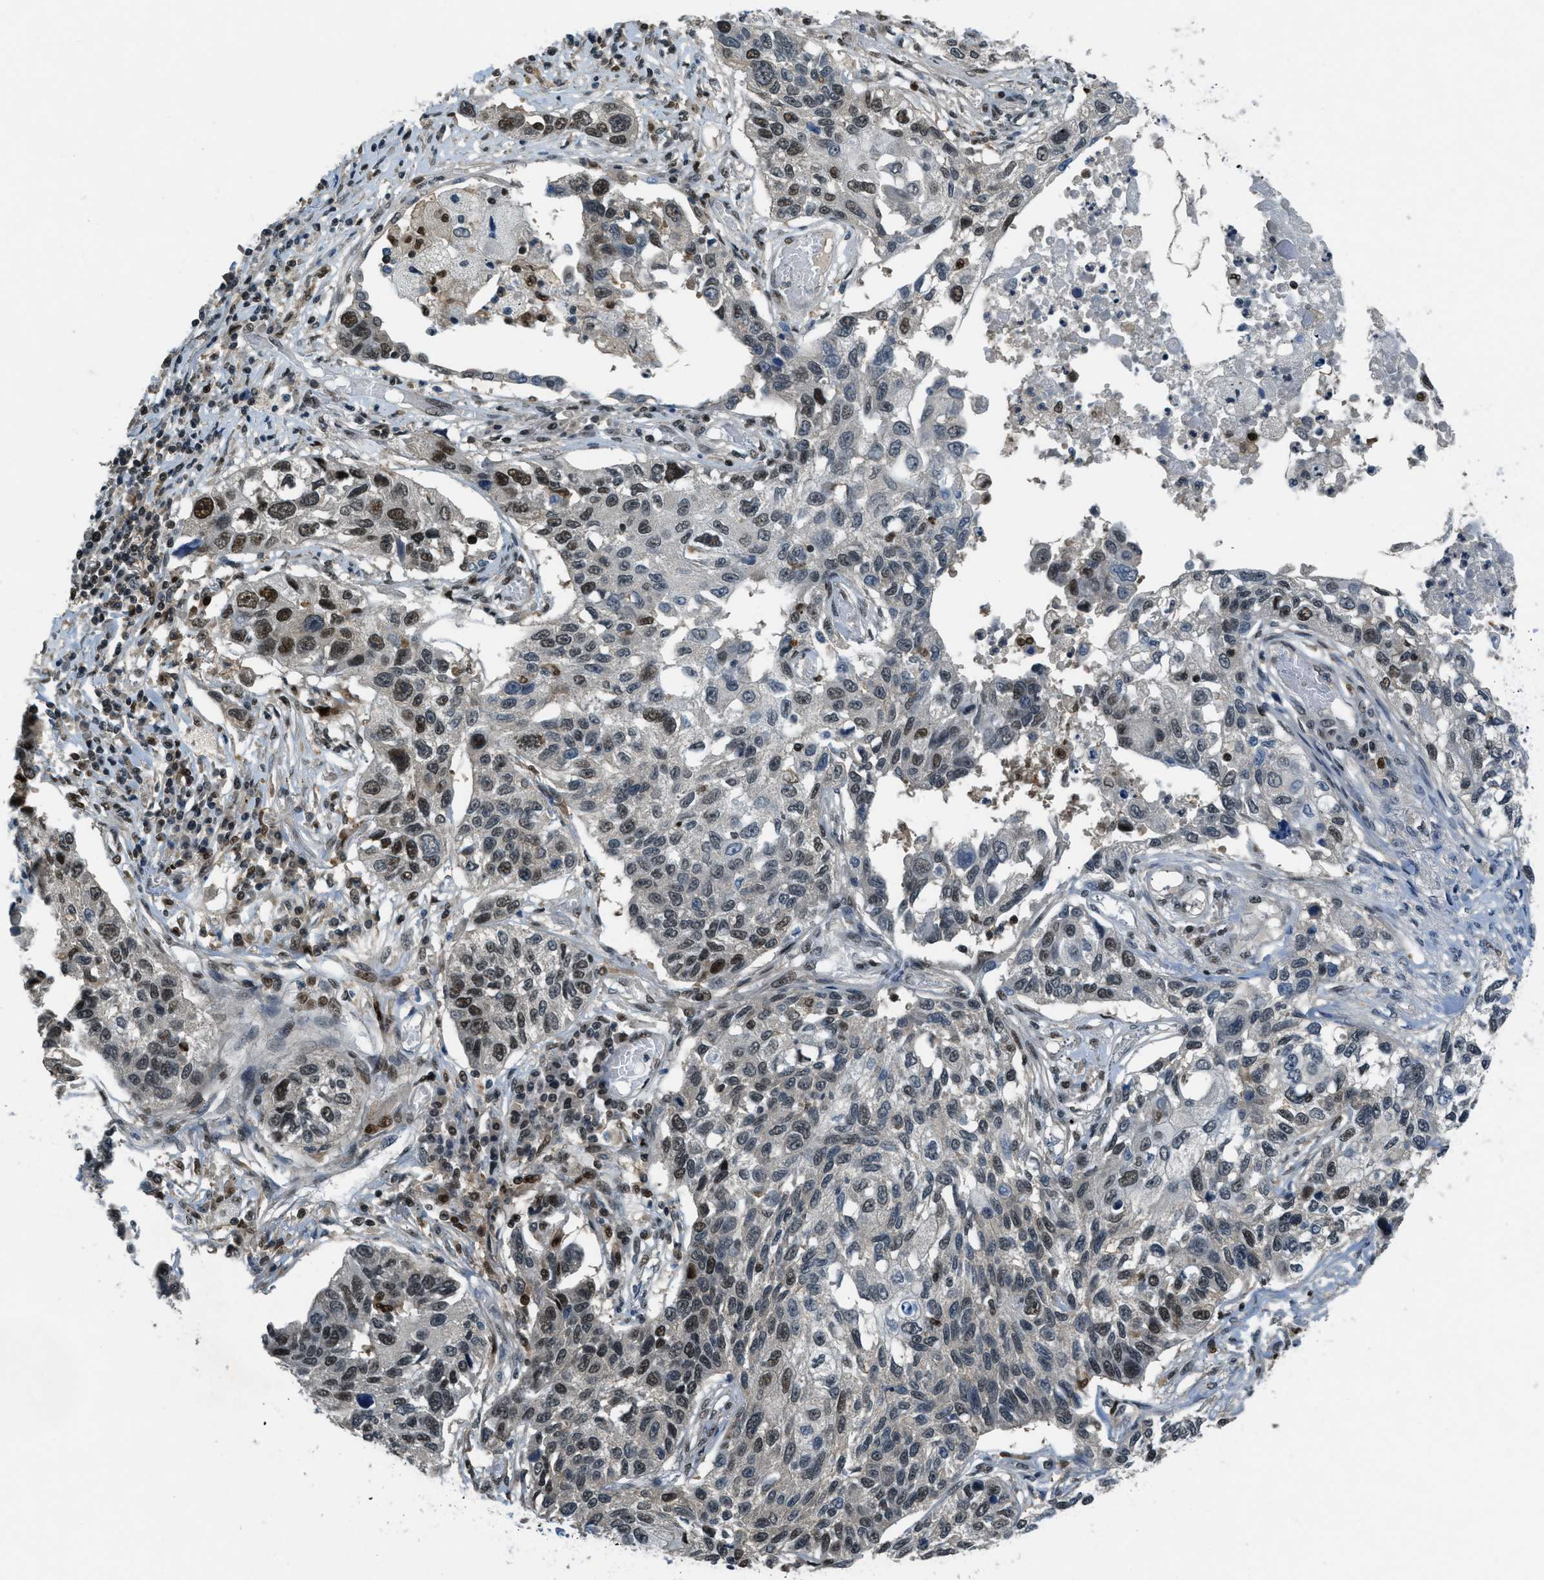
{"staining": {"intensity": "moderate", "quantity": ">75%", "location": "nuclear"}, "tissue": "lung cancer", "cell_type": "Tumor cells", "image_type": "cancer", "snomed": [{"axis": "morphology", "description": "Squamous cell carcinoma, NOS"}, {"axis": "topography", "description": "Lung"}], "caption": "Human lung cancer (squamous cell carcinoma) stained with a brown dye shows moderate nuclear positive expression in approximately >75% of tumor cells.", "gene": "OGFR", "patient": {"sex": "male", "age": 71}}